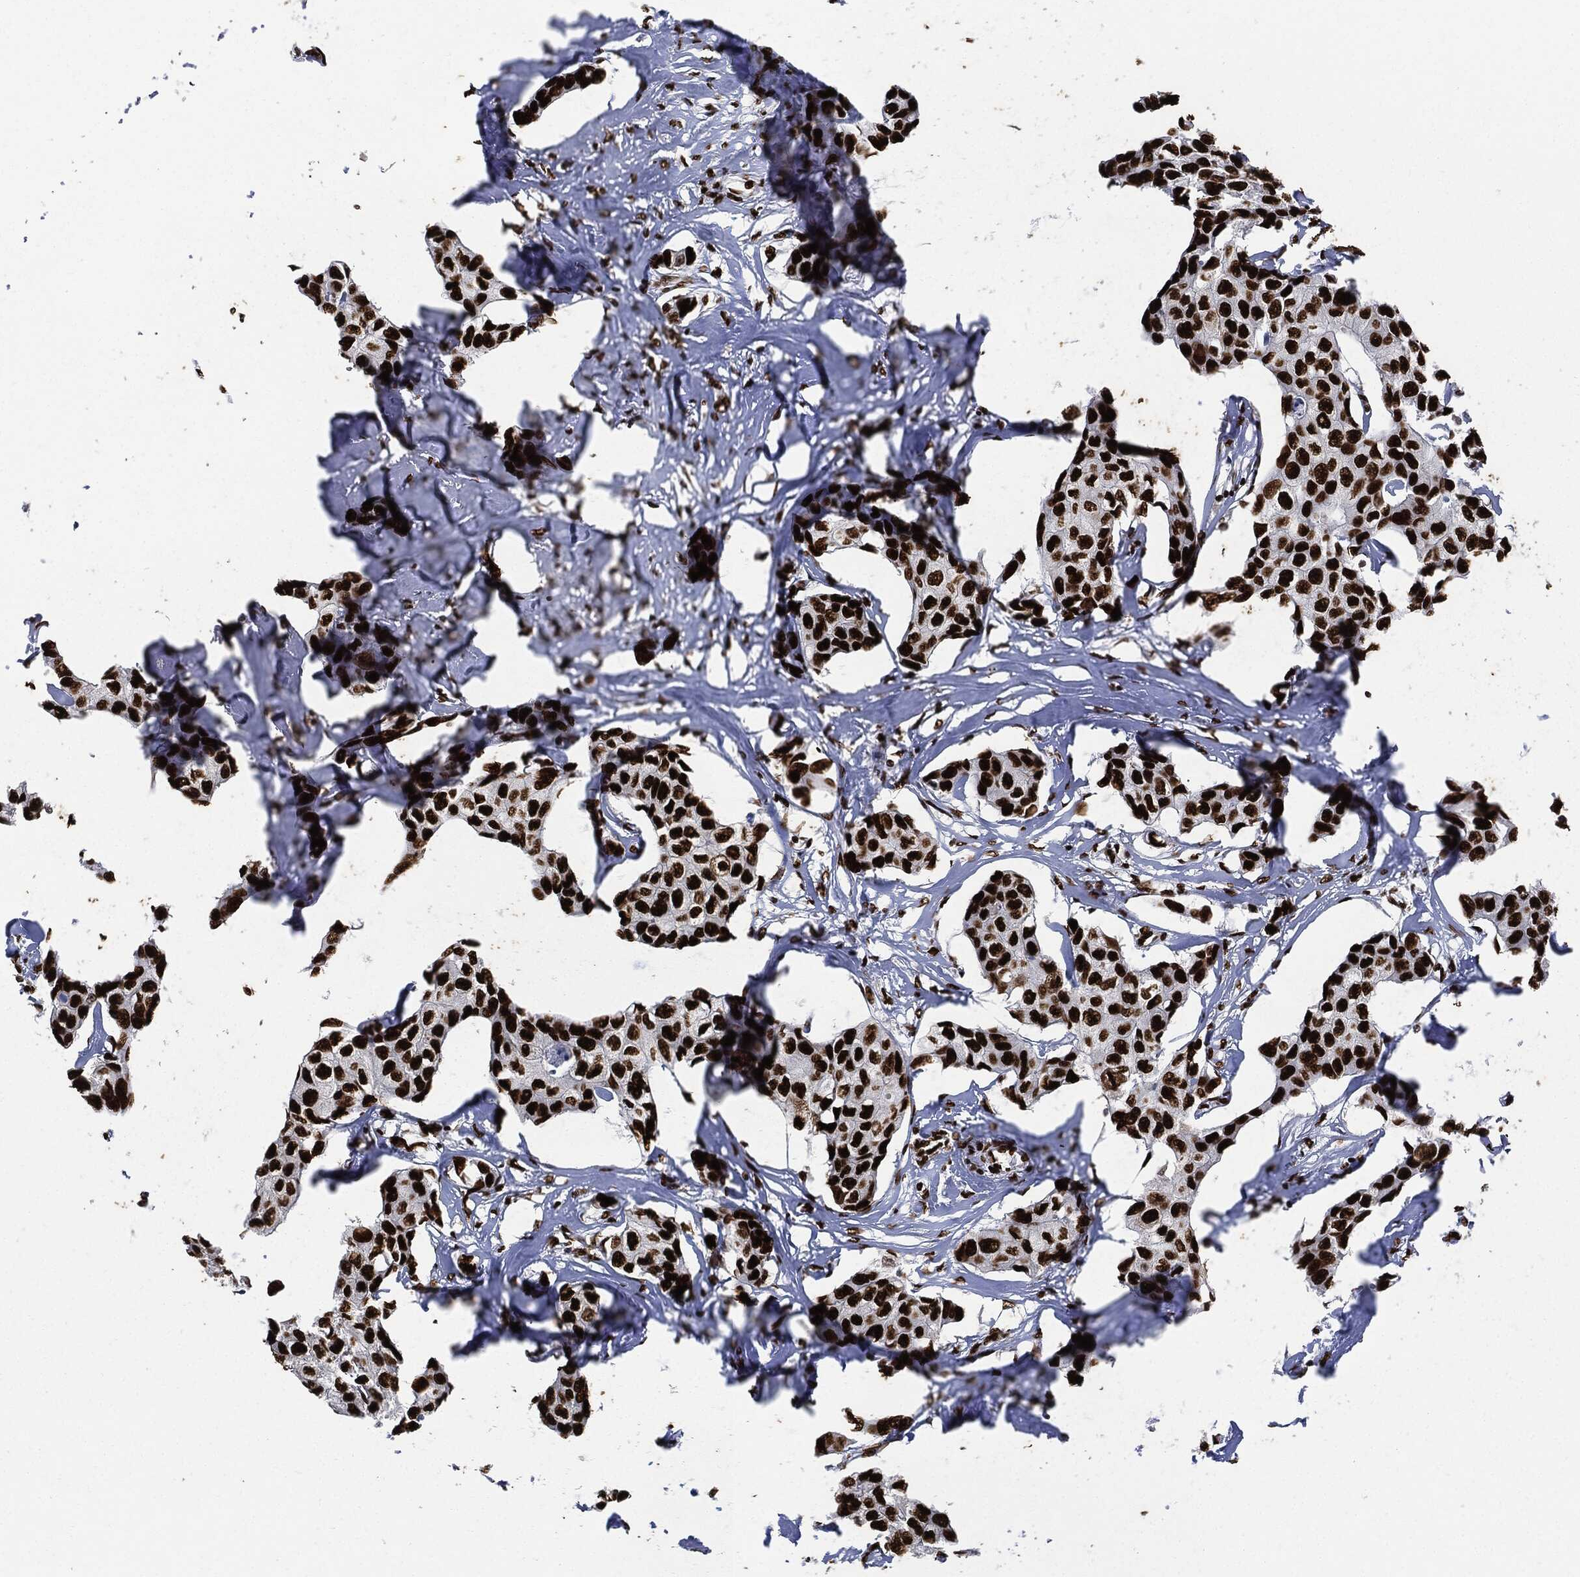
{"staining": {"intensity": "strong", "quantity": ">75%", "location": "nuclear"}, "tissue": "breast cancer", "cell_type": "Tumor cells", "image_type": "cancer", "snomed": [{"axis": "morphology", "description": "Duct carcinoma"}, {"axis": "topography", "description": "Breast"}], "caption": "Immunohistochemistry photomicrograph of neoplastic tissue: human breast intraductal carcinoma stained using immunohistochemistry displays high levels of strong protein expression localized specifically in the nuclear of tumor cells, appearing as a nuclear brown color.", "gene": "RECQL", "patient": {"sex": "female", "age": 80}}